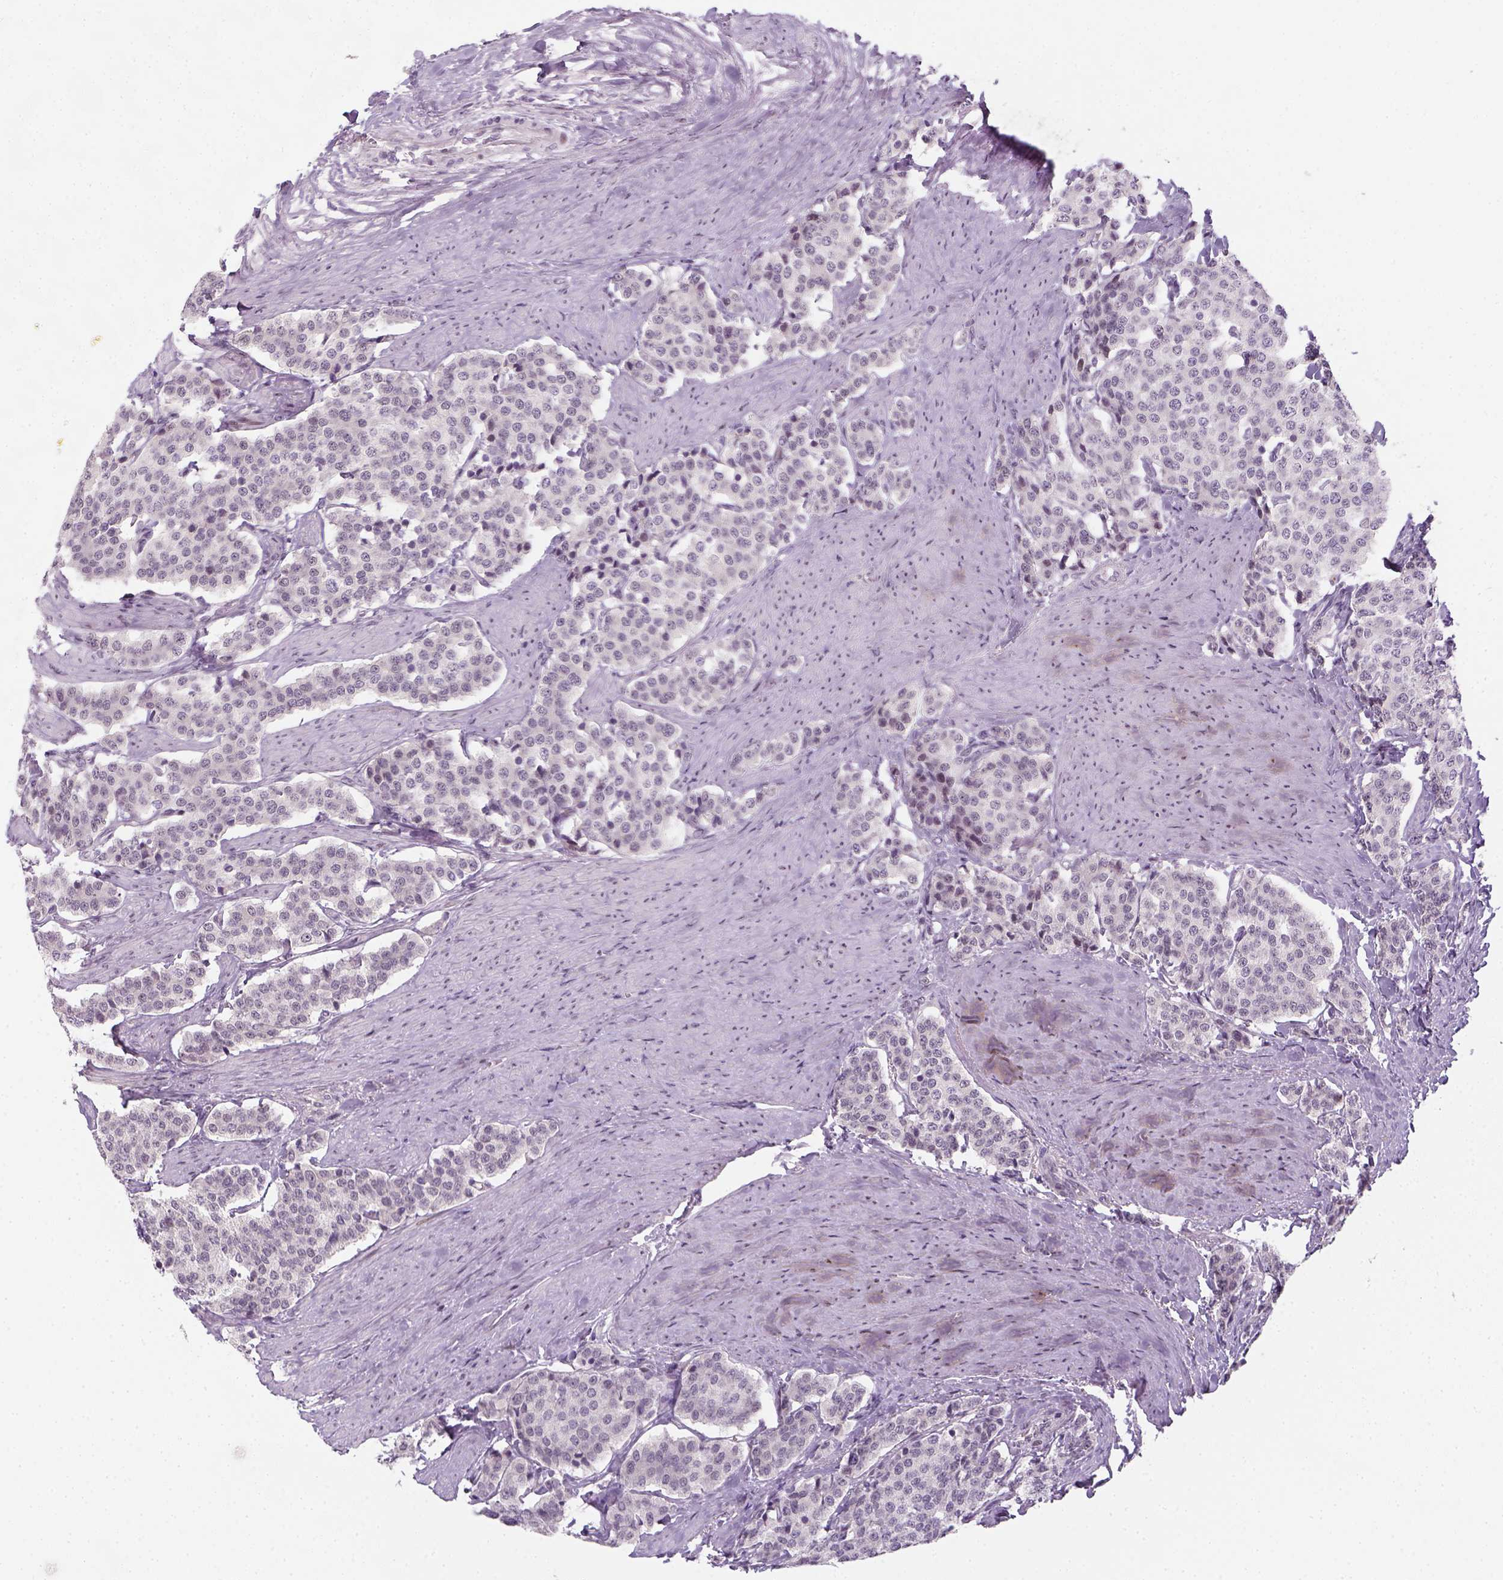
{"staining": {"intensity": "negative", "quantity": "none", "location": "none"}, "tissue": "carcinoid", "cell_type": "Tumor cells", "image_type": "cancer", "snomed": [{"axis": "morphology", "description": "Carcinoid, malignant, NOS"}, {"axis": "topography", "description": "Small intestine"}], "caption": "This is a image of immunohistochemistry staining of carcinoid, which shows no positivity in tumor cells.", "gene": "MAGEB3", "patient": {"sex": "female", "age": 58}}